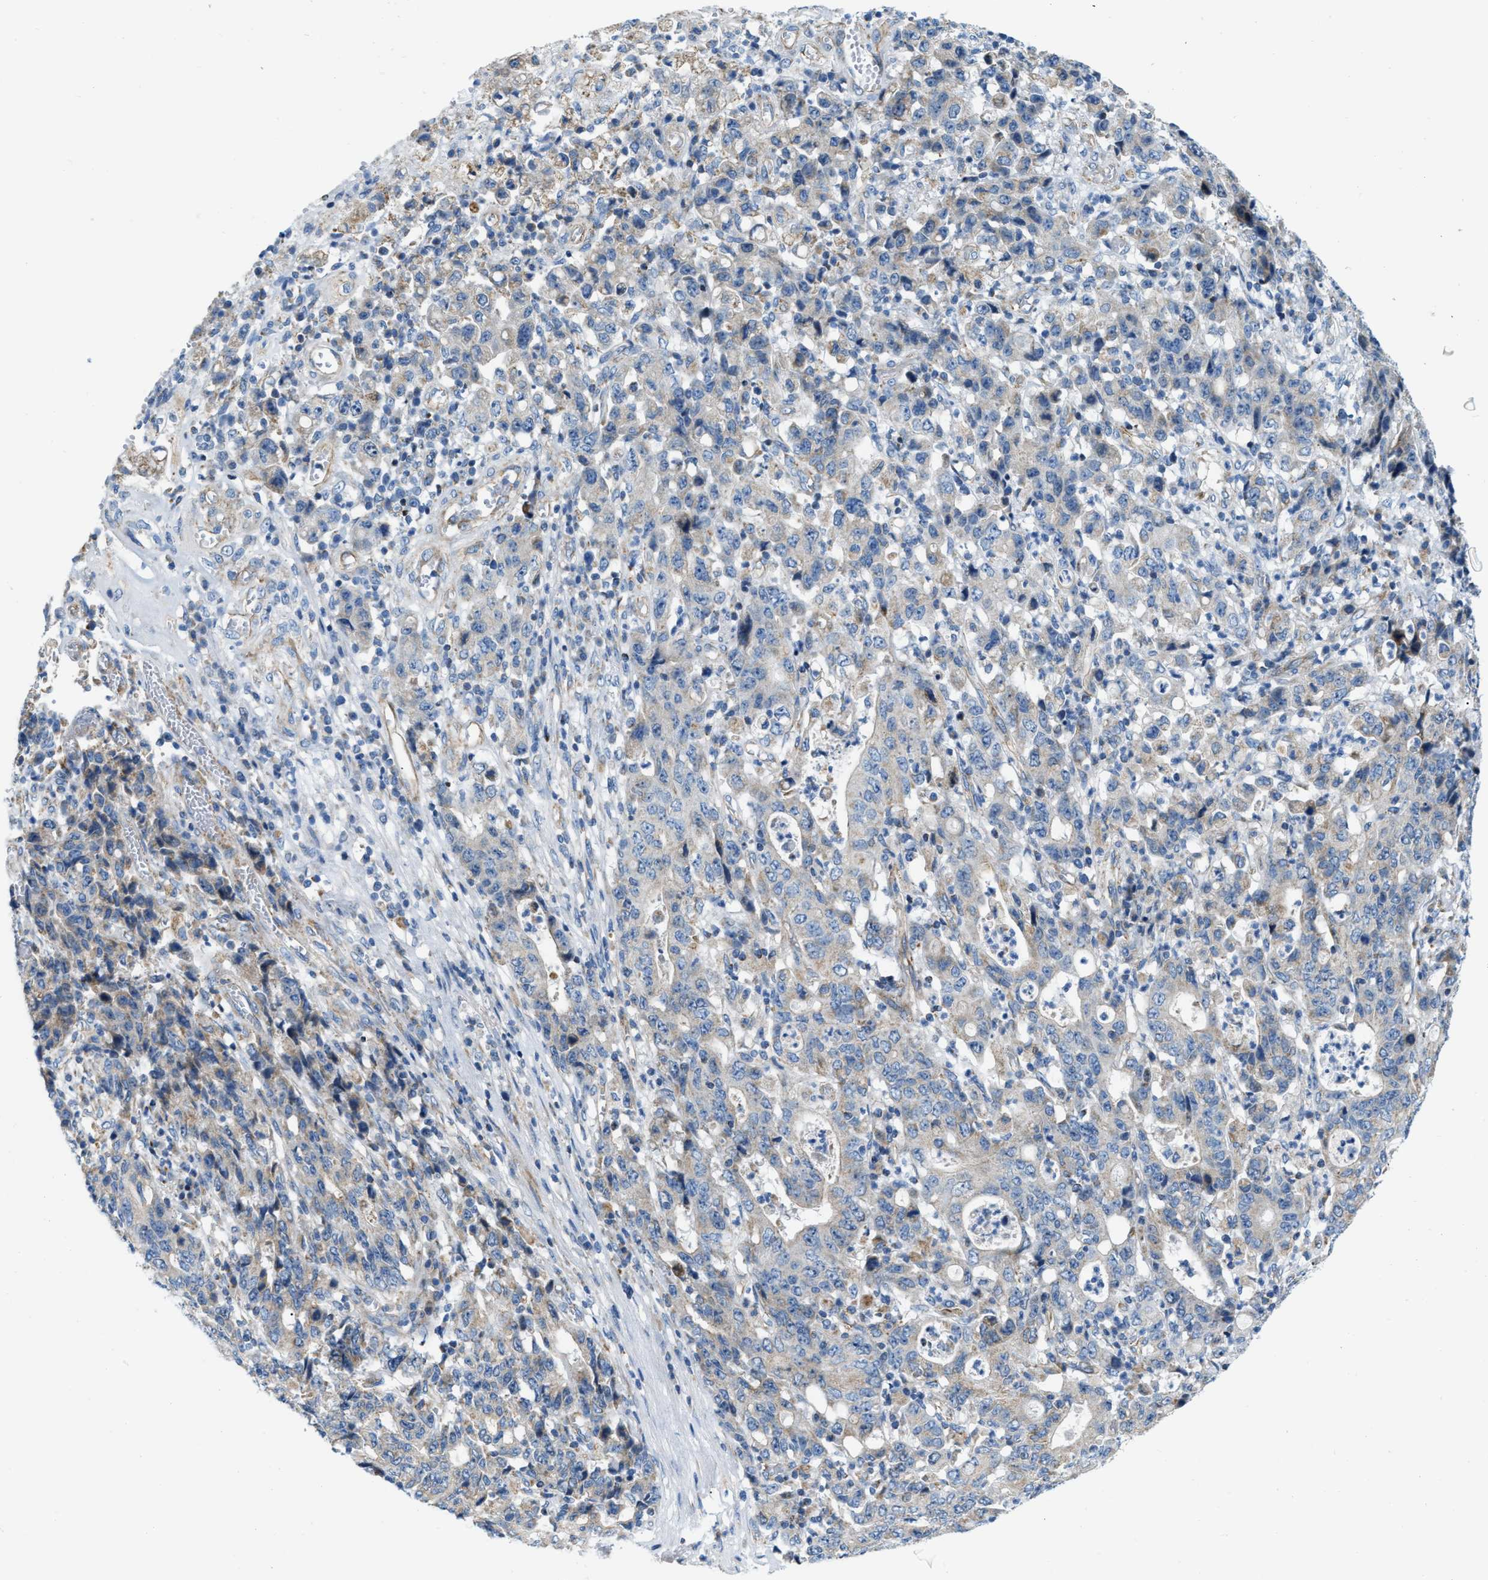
{"staining": {"intensity": "weak", "quantity": "25%-75%", "location": "cytoplasmic/membranous"}, "tissue": "stomach cancer", "cell_type": "Tumor cells", "image_type": "cancer", "snomed": [{"axis": "morphology", "description": "Adenocarcinoma, NOS"}, {"axis": "topography", "description": "Stomach, upper"}], "caption": "High-magnification brightfield microscopy of stomach cancer (adenocarcinoma) stained with DAB (3,3'-diaminobenzidine) (brown) and counterstained with hematoxylin (blue). tumor cells exhibit weak cytoplasmic/membranous positivity is present in about25%-75% of cells.", "gene": "JADE1", "patient": {"sex": "male", "age": 69}}